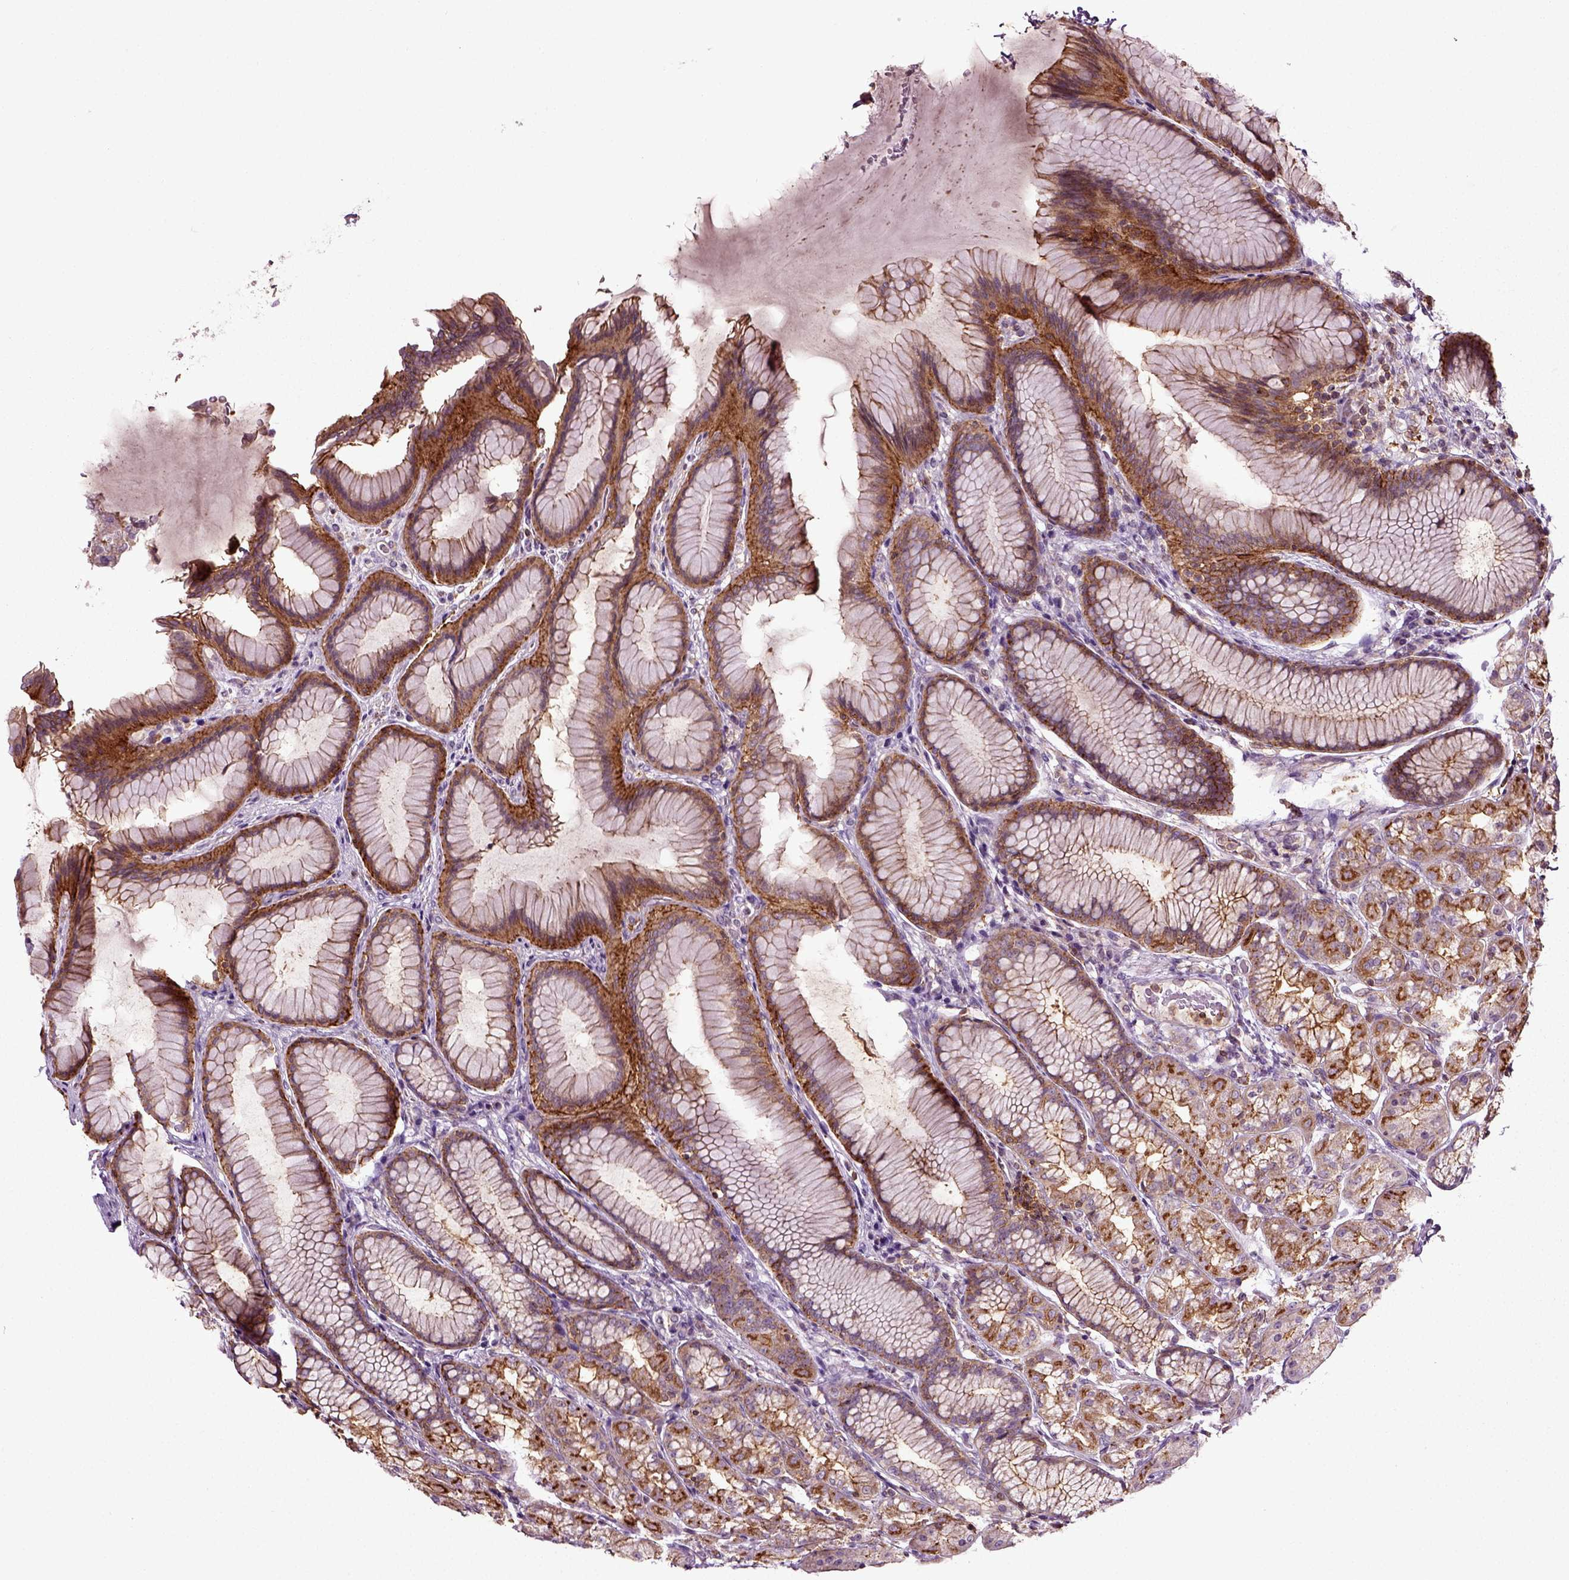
{"staining": {"intensity": "strong", "quantity": "25%-75%", "location": "cytoplasmic/membranous"}, "tissue": "stomach", "cell_type": "Glandular cells", "image_type": "normal", "snomed": [{"axis": "morphology", "description": "Normal tissue, NOS"}, {"axis": "morphology", "description": "Adenocarcinoma, NOS"}, {"axis": "topography", "description": "Stomach"}], "caption": "IHC (DAB) staining of unremarkable stomach reveals strong cytoplasmic/membranous protein staining in approximately 25%-75% of glandular cells. Using DAB (brown) and hematoxylin (blue) stains, captured at high magnification using brightfield microscopy.", "gene": "RHOF", "patient": {"sex": "female", "age": 79}}